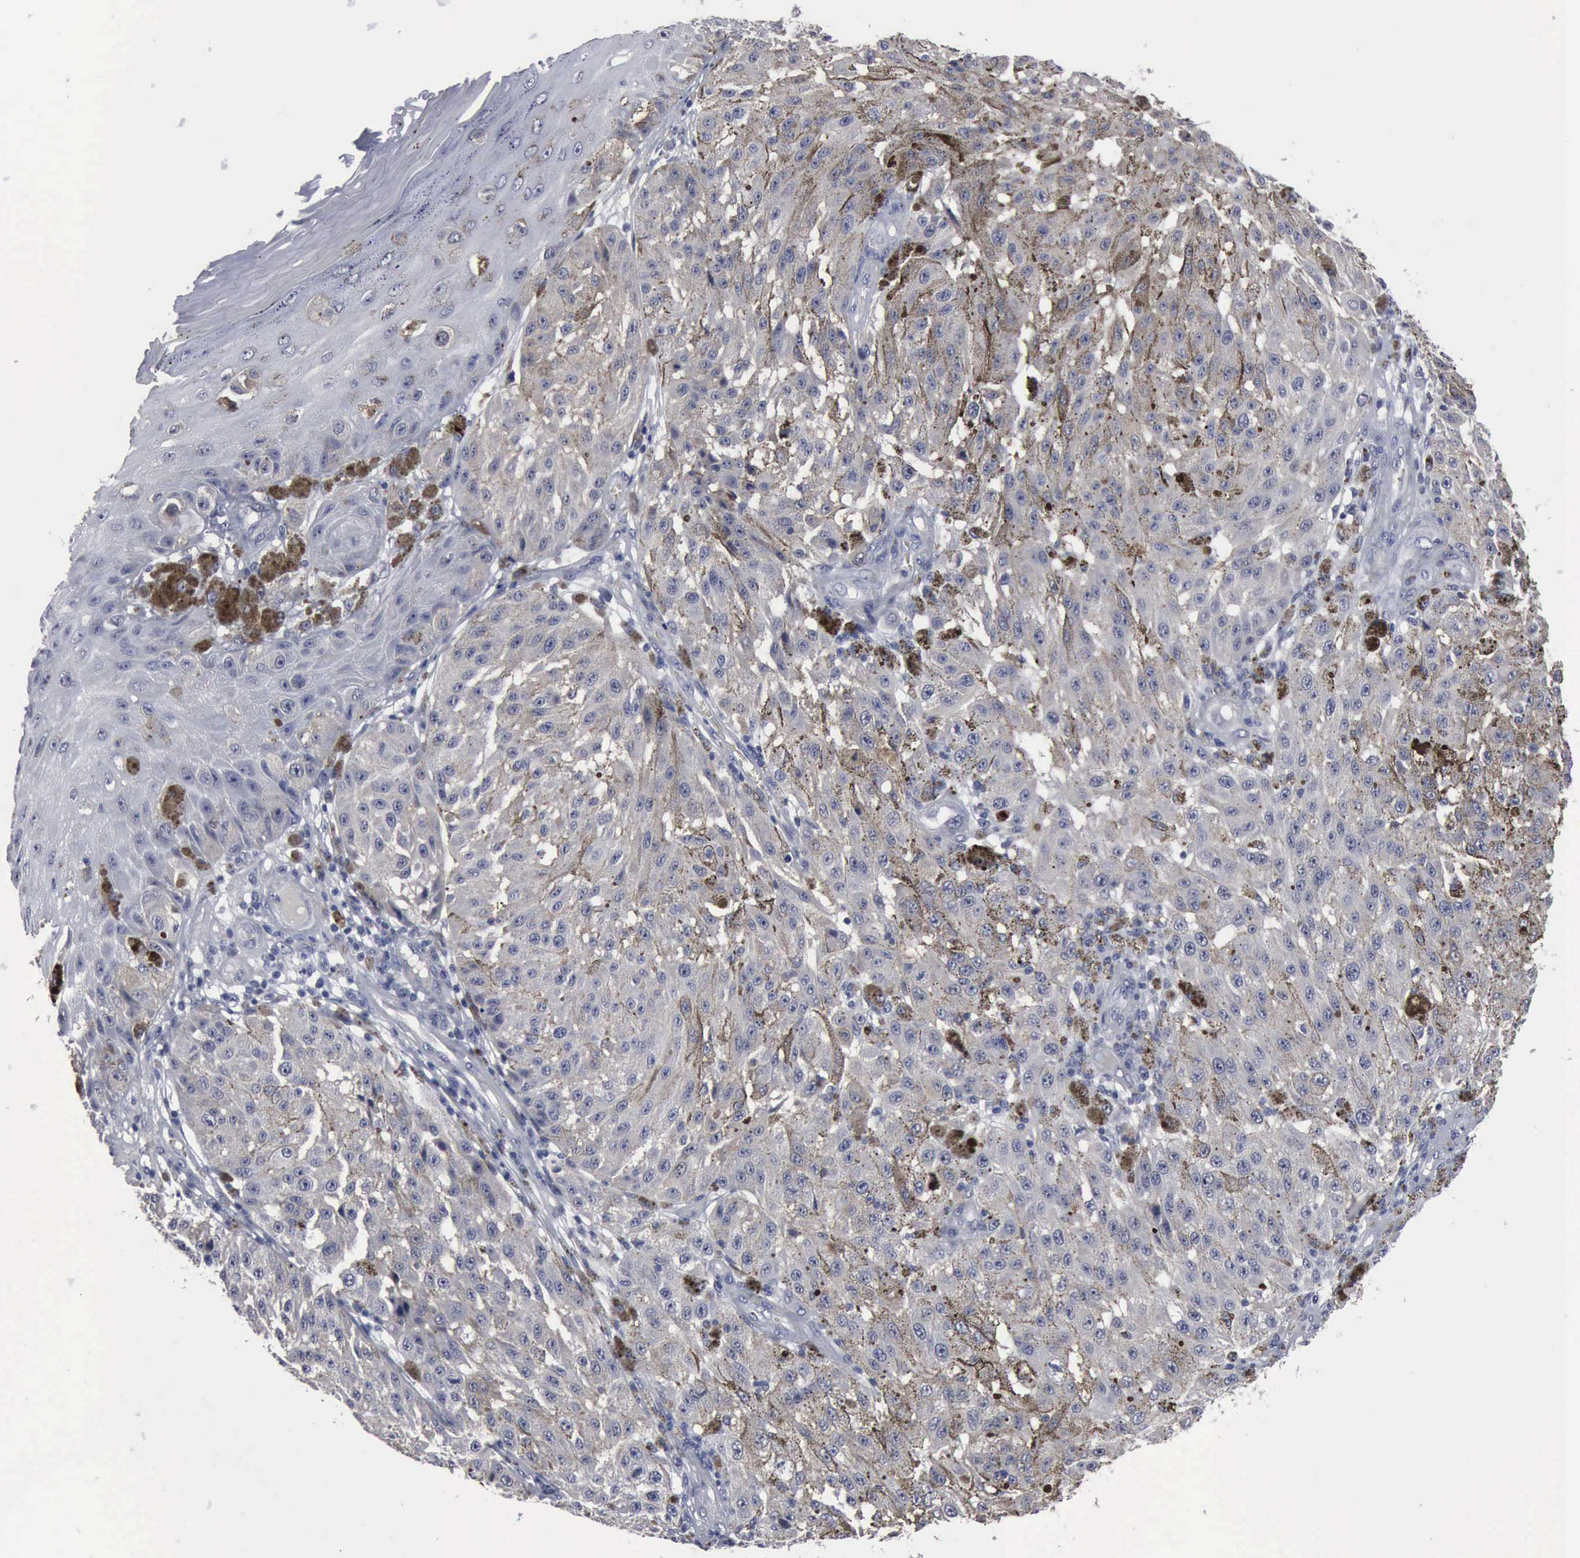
{"staining": {"intensity": "negative", "quantity": "none", "location": "none"}, "tissue": "melanoma", "cell_type": "Tumor cells", "image_type": "cancer", "snomed": [{"axis": "morphology", "description": "Malignant melanoma, NOS"}, {"axis": "topography", "description": "Skin"}], "caption": "Tumor cells are negative for brown protein staining in melanoma.", "gene": "MYO18B", "patient": {"sex": "female", "age": 64}}